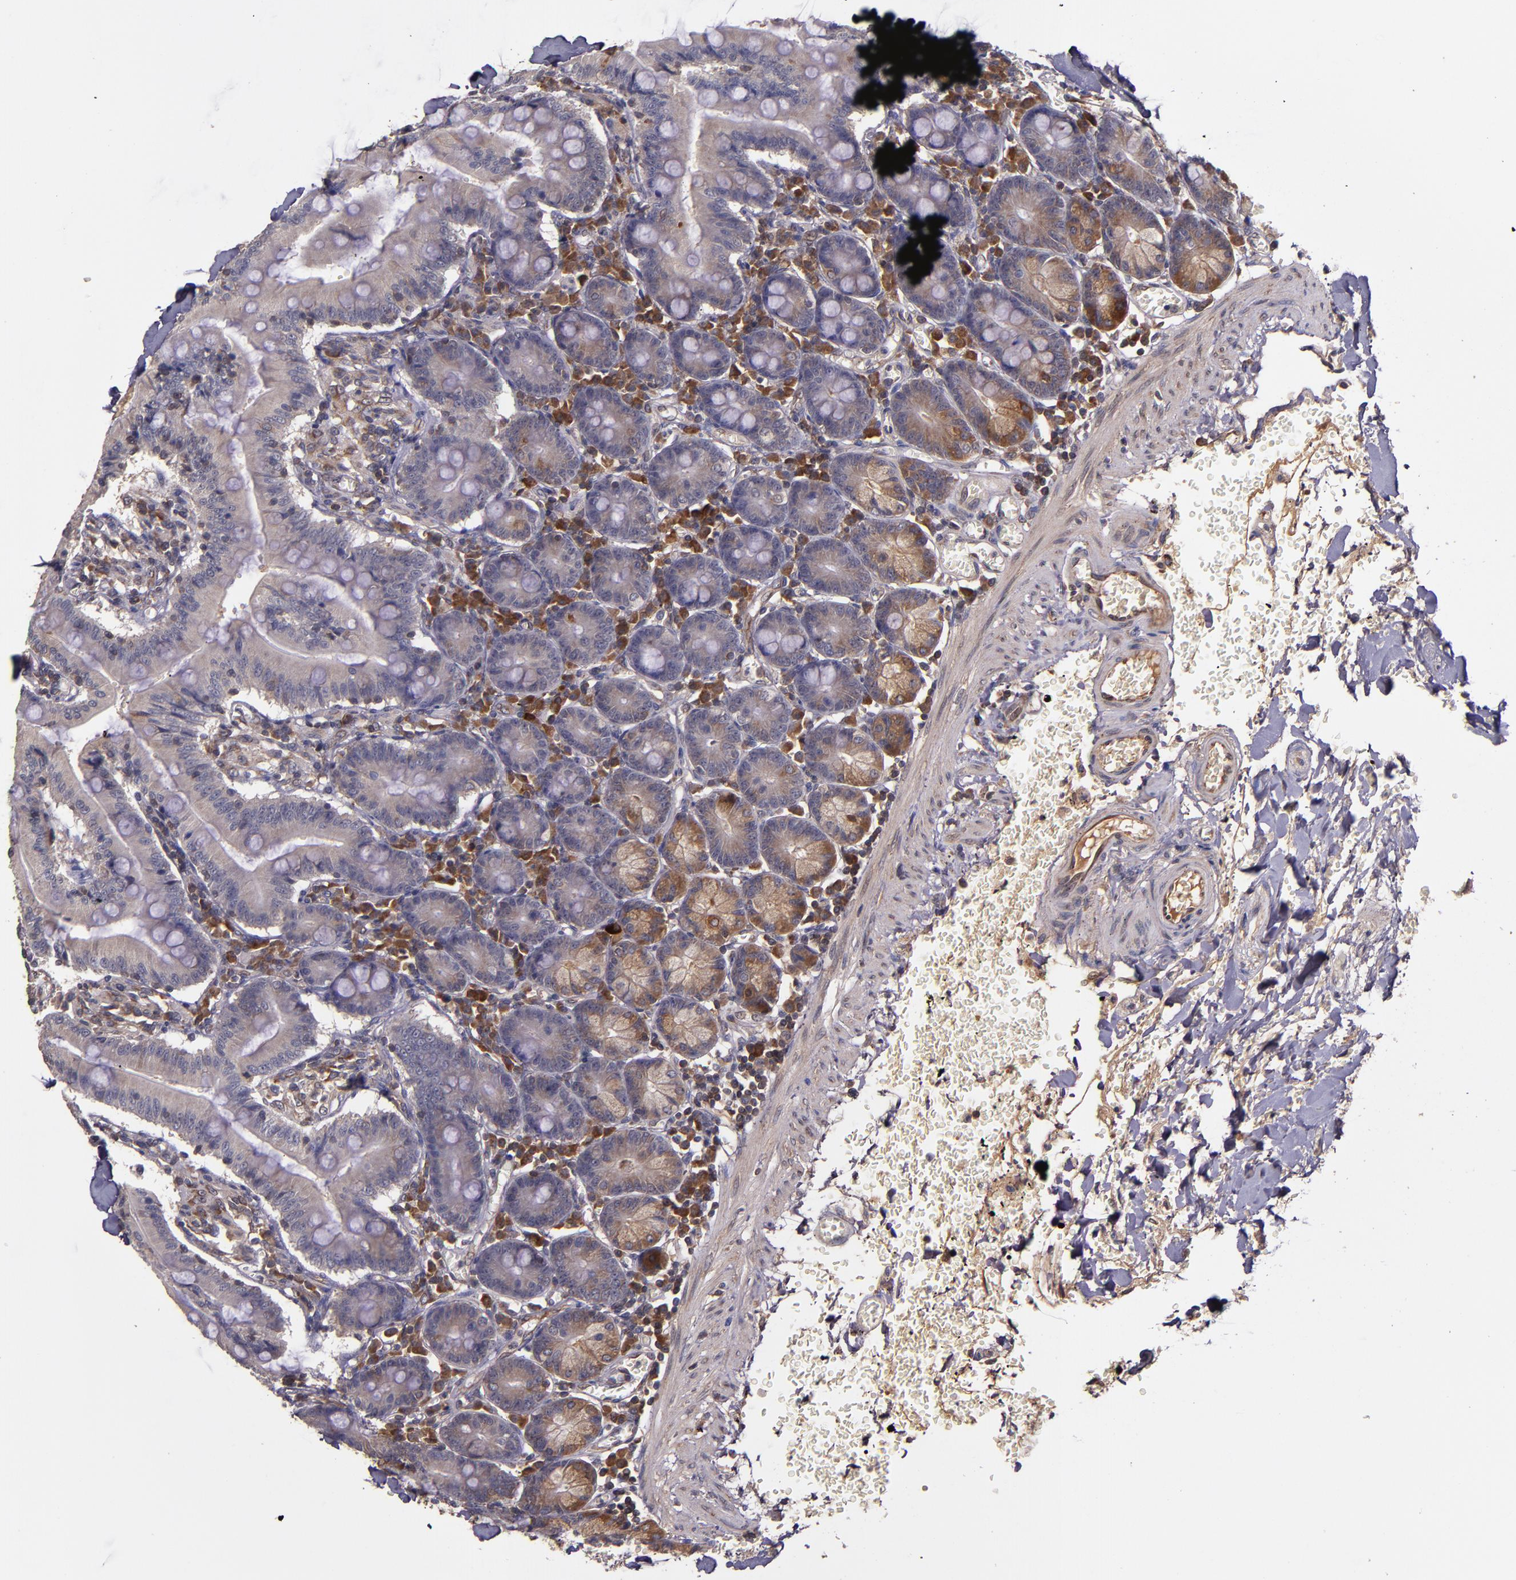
{"staining": {"intensity": "weak", "quantity": ">75%", "location": "cytoplasmic/membranous"}, "tissue": "small intestine", "cell_type": "Glandular cells", "image_type": "normal", "snomed": [{"axis": "morphology", "description": "Normal tissue, NOS"}, {"axis": "topography", "description": "Small intestine"}], "caption": "Weak cytoplasmic/membranous expression for a protein is identified in approximately >75% of glandular cells of benign small intestine using IHC.", "gene": "PRAF2", "patient": {"sex": "male", "age": 71}}